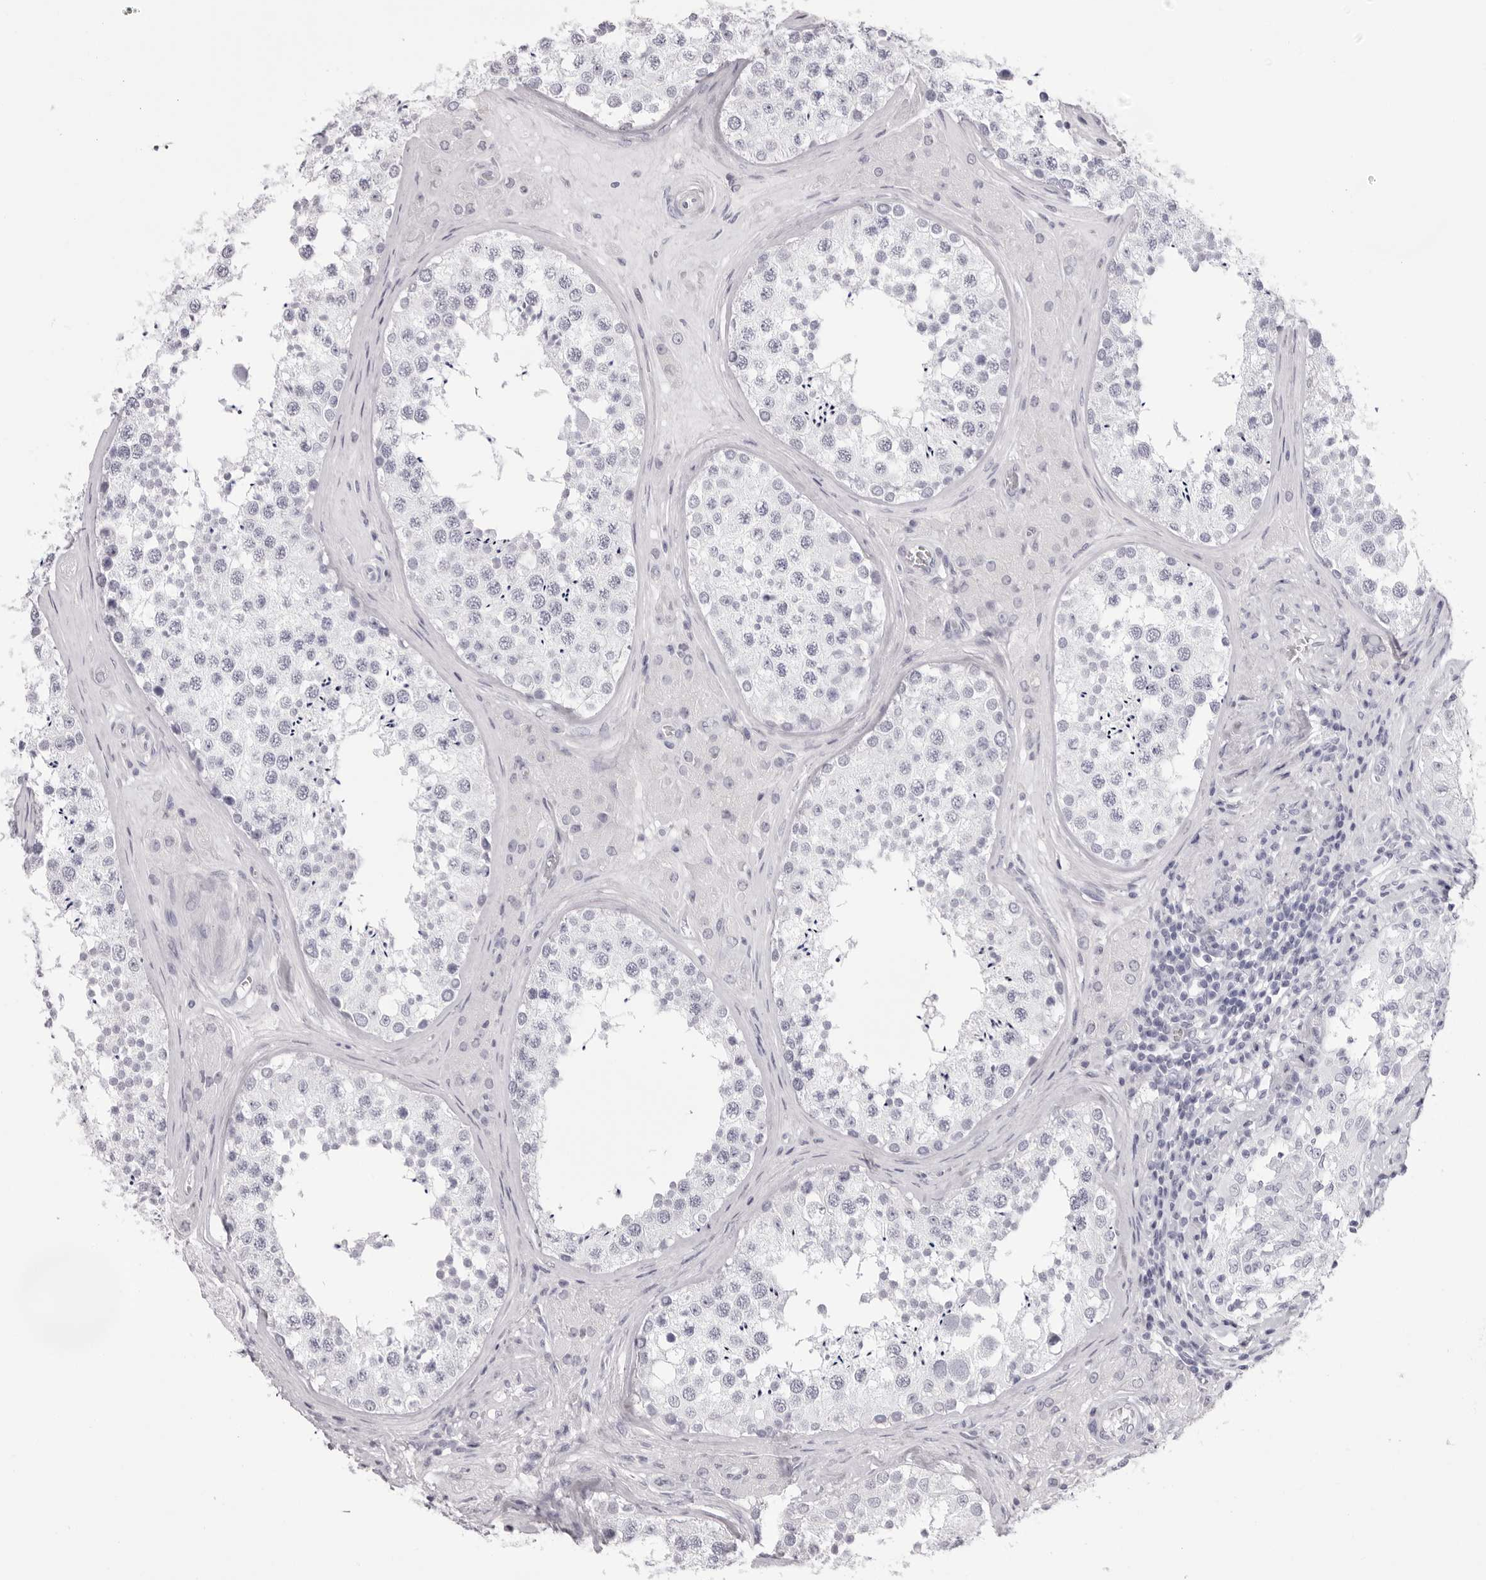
{"staining": {"intensity": "negative", "quantity": "none", "location": "none"}, "tissue": "testis", "cell_type": "Cells in seminiferous ducts", "image_type": "normal", "snomed": [{"axis": "morphology", "description": "Normal tissue, NOS"}, {"axis": "topography", "description": "Testis"}], "caption": "Cells in seminiferous ducts show no significant positivity in normal testis. (DAB IHC with hematoxylin counter stain).", "gene": "TMOD4", "patient": {"sex": "male", "age": 46}}